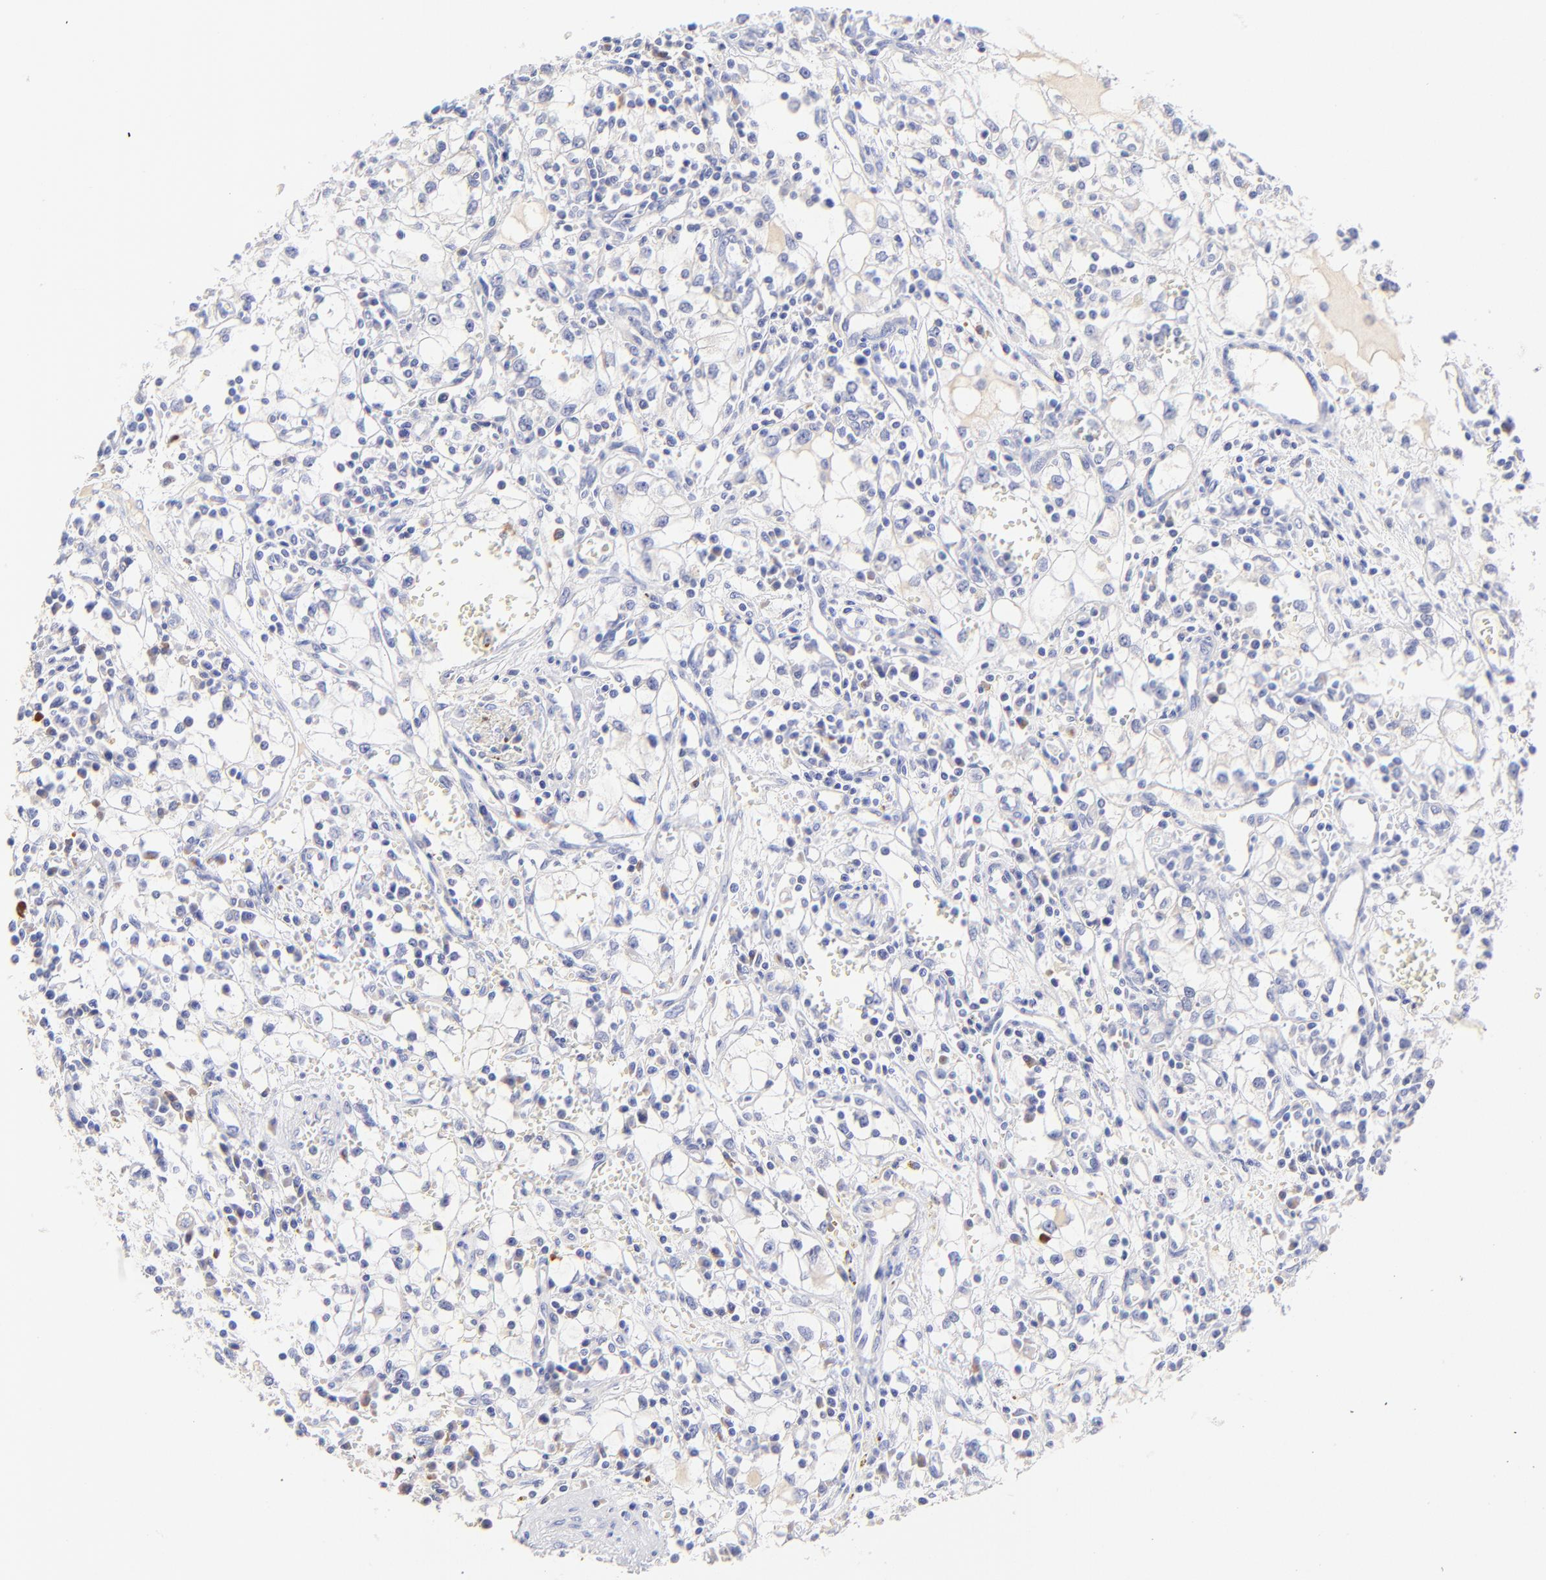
{"staining": {"intensity": "negative", "quantity": "none", "location": "none"}, "tissue": "renal cancer", "cell_type": "Tumor cells", "image_type": "cancer", "snomed": [{"axis": "morphology", "description": "Adenocarcinoma, NOS"}, {"axis": "topography", "description": "Kidney"}], "caption": "An immunohistochemistry (IHC) micrograph of renal cancer is shown. There is no staining in tumor cells of renal cancer.", "gene": "ASB9", "patient": {"sex": "male", "age": 82}}